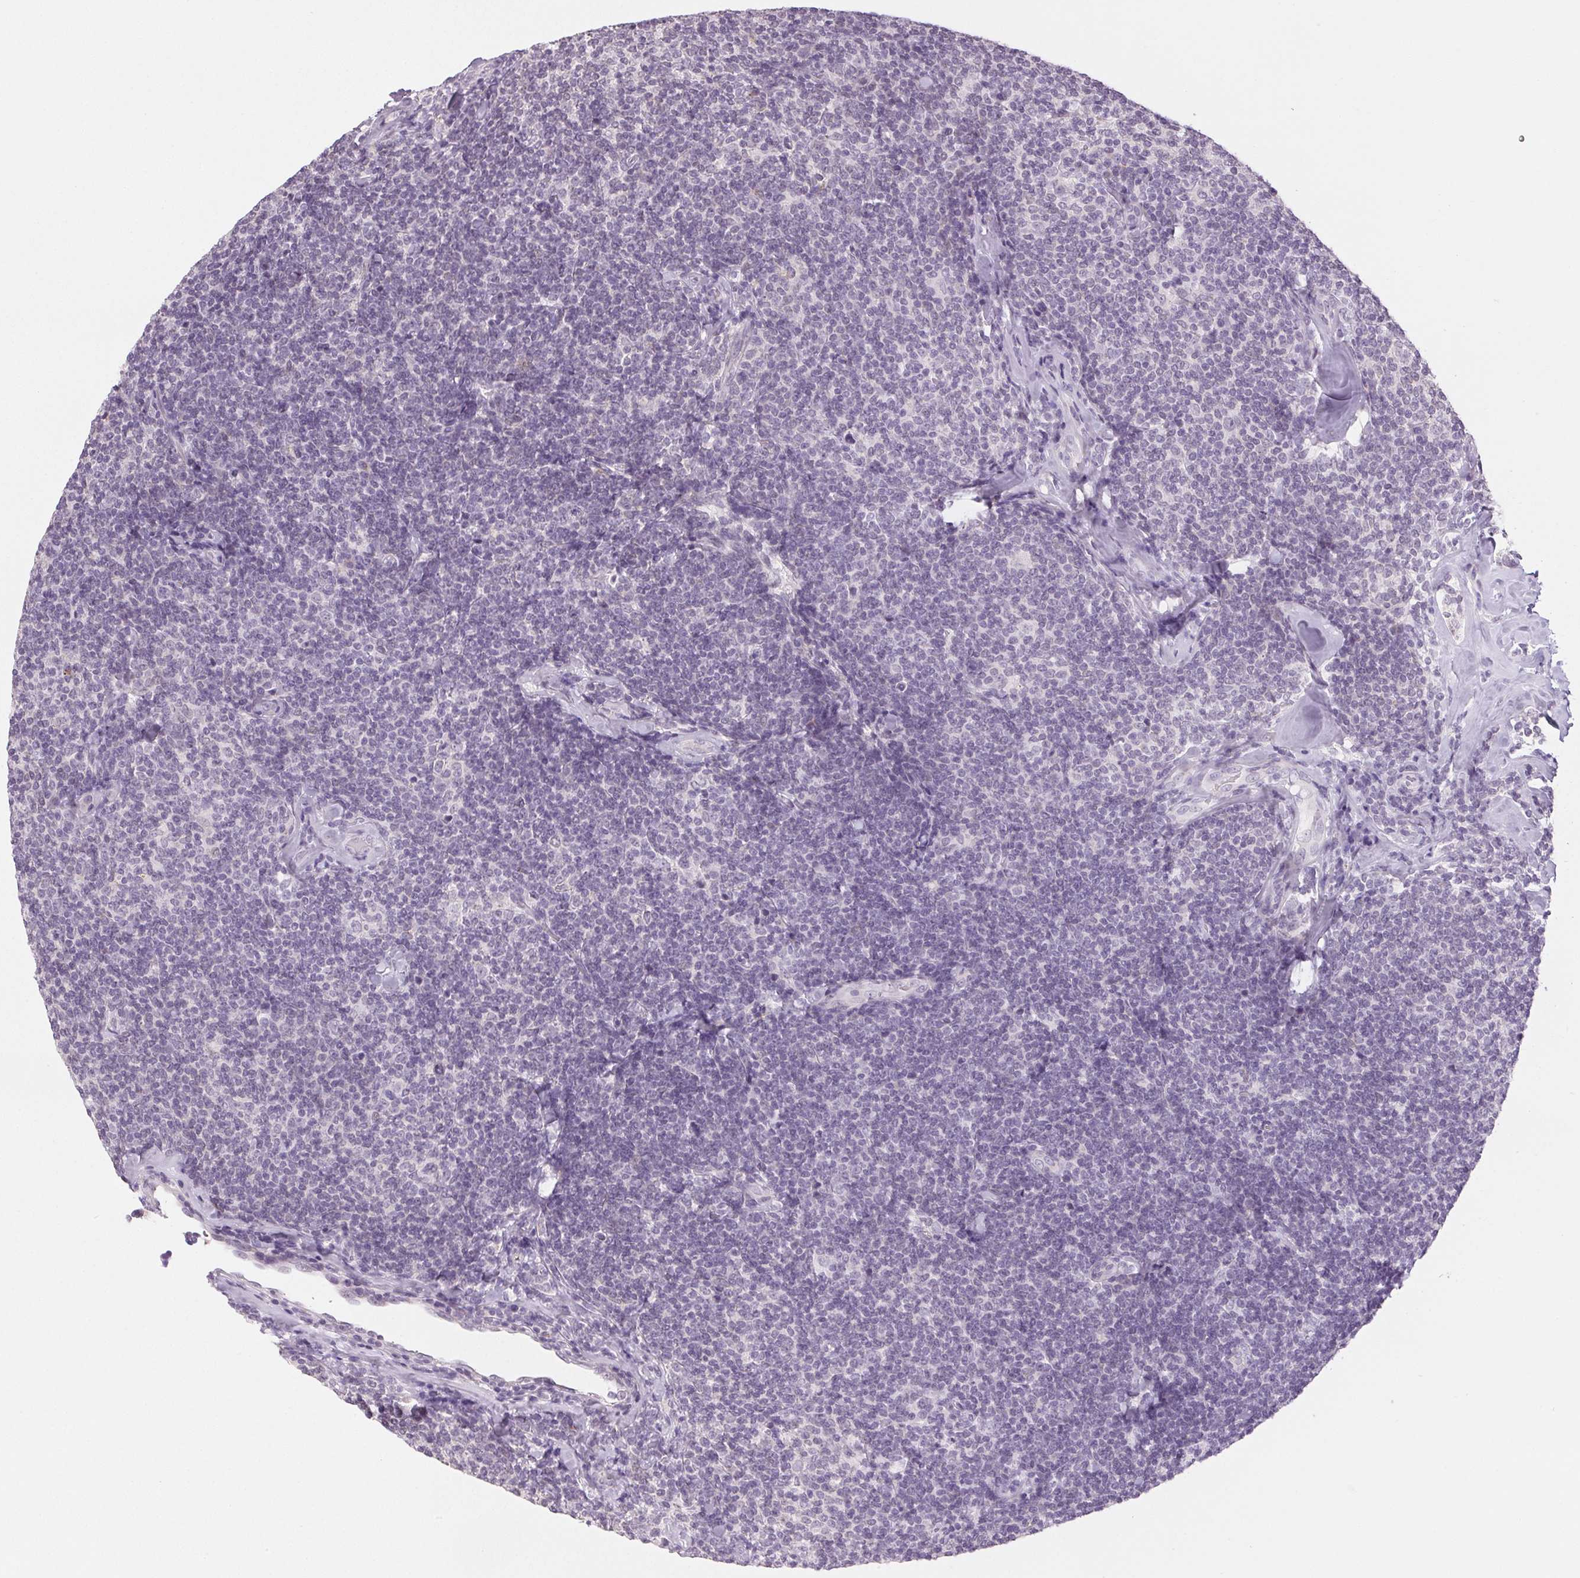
{"staining": {"intensity": "negative", "quantity": "none", "location": "none"}, "tissue": "lymphoma", "cell_type": "Tumor cells", "image_type": "cancer", "snomed": [{"axis": "morphology", "description": "Malignant lymphoma, non-Hodgkin's type, Low grade"}, {"axis": "topography", "description": "Lymph node"}], "caption": "The immunohistochemistry micrograph has no significant expression in tumor cells of lymphoma tissue. (DAB immunohistochemistry, high magnification).", "gene": "DNAJC6", "patient": {"sex": "female", "age": 56}}